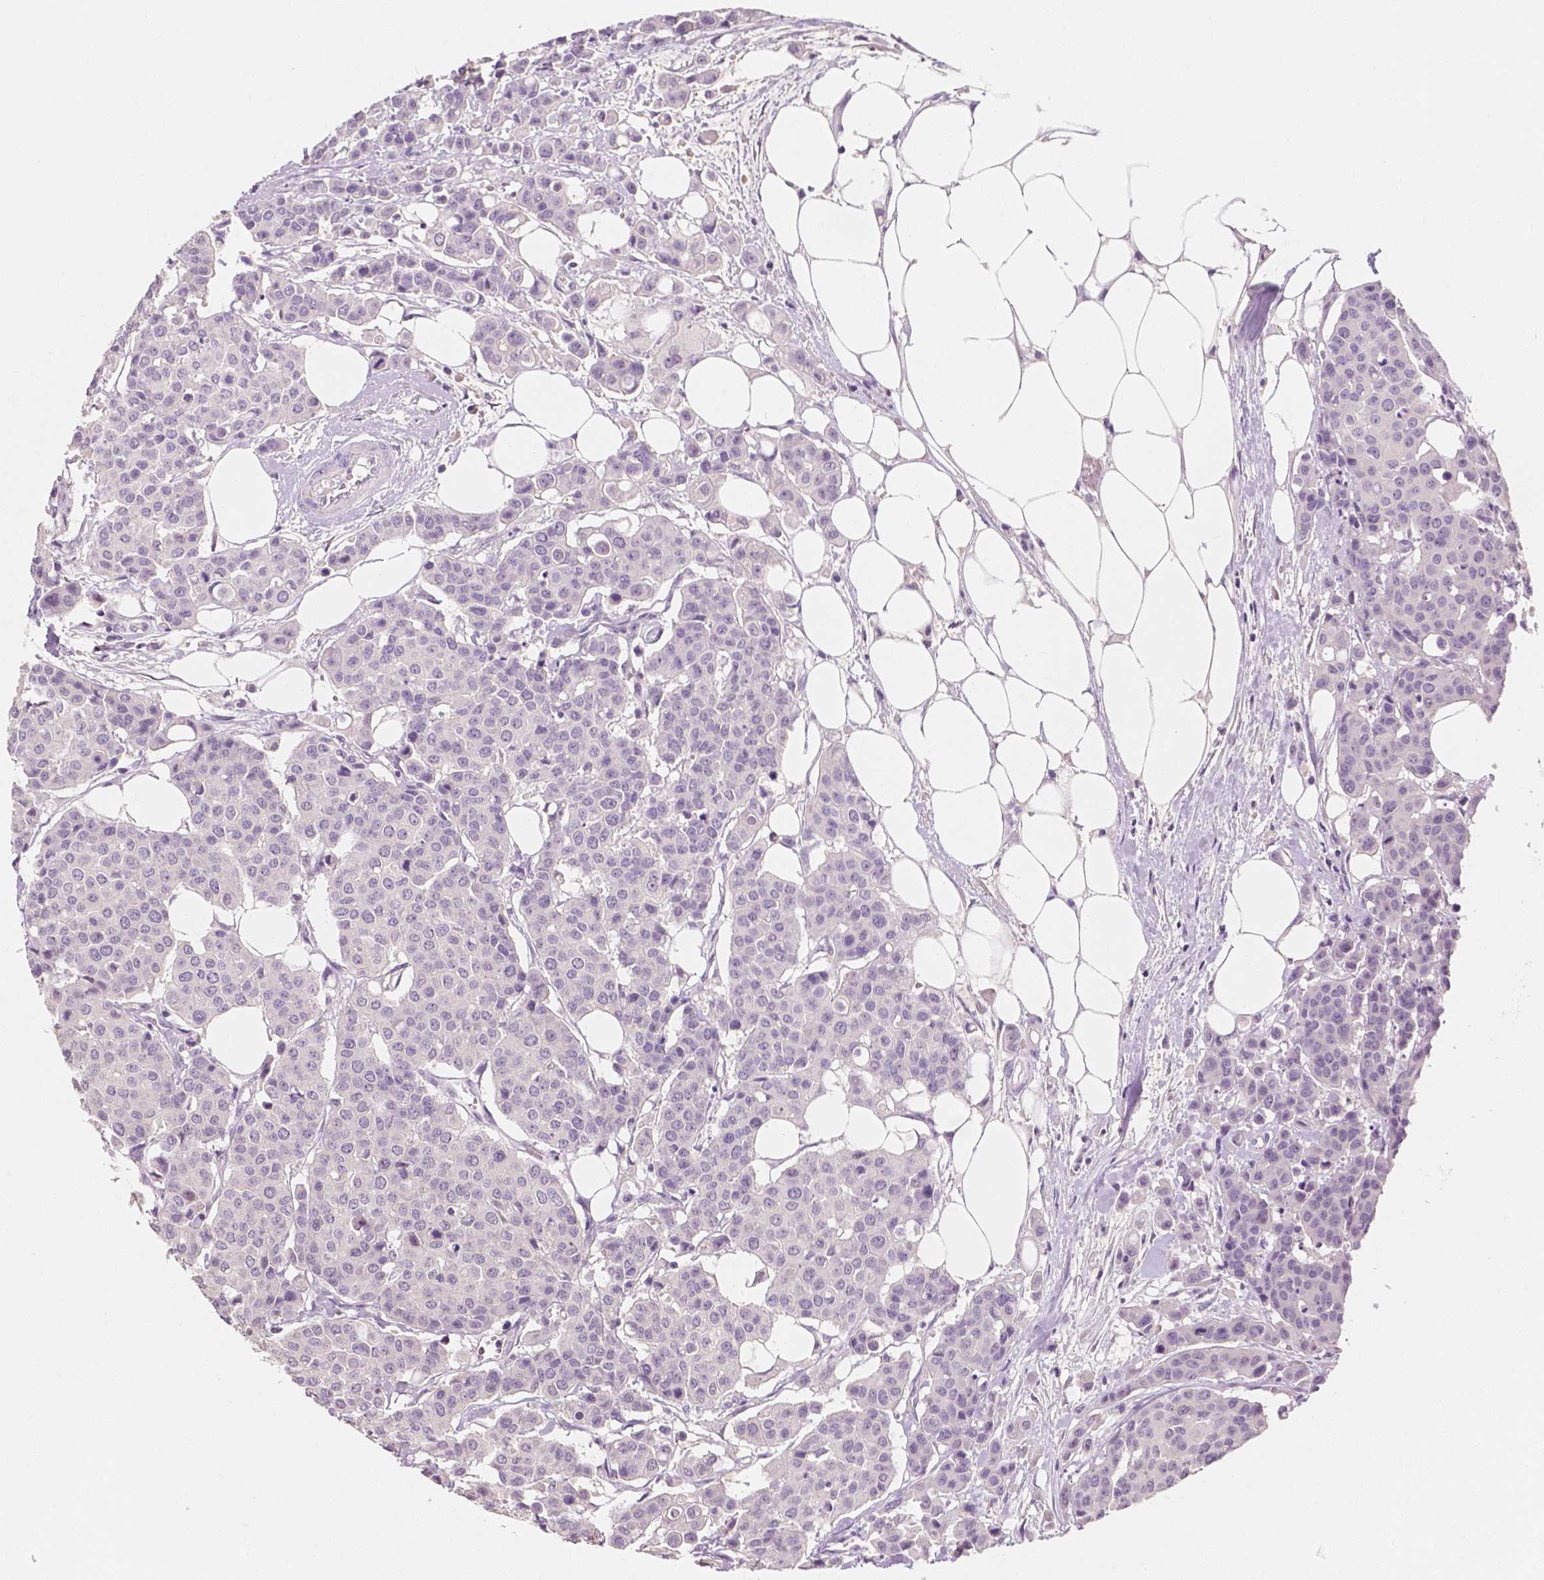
{"staining": {"intensity": "negative", "quantity": "none", "location": "none"}, "tissue": "carcinoid", "cell_type": "Tumor cells", "image_type": "cancer", "snomed": [{"axis": "morphology", "description": "Carcinoid, malignant, NOS"}, {"axis": "topography", "description": "Colon"}], "caption": "IHC image of neoplastic tissue: human malignant carcinoid stained with DAB shows no significant protein staining in tumor cells.", "gene": "TAL1", "patient": {"sex": "male", "age": 81}}